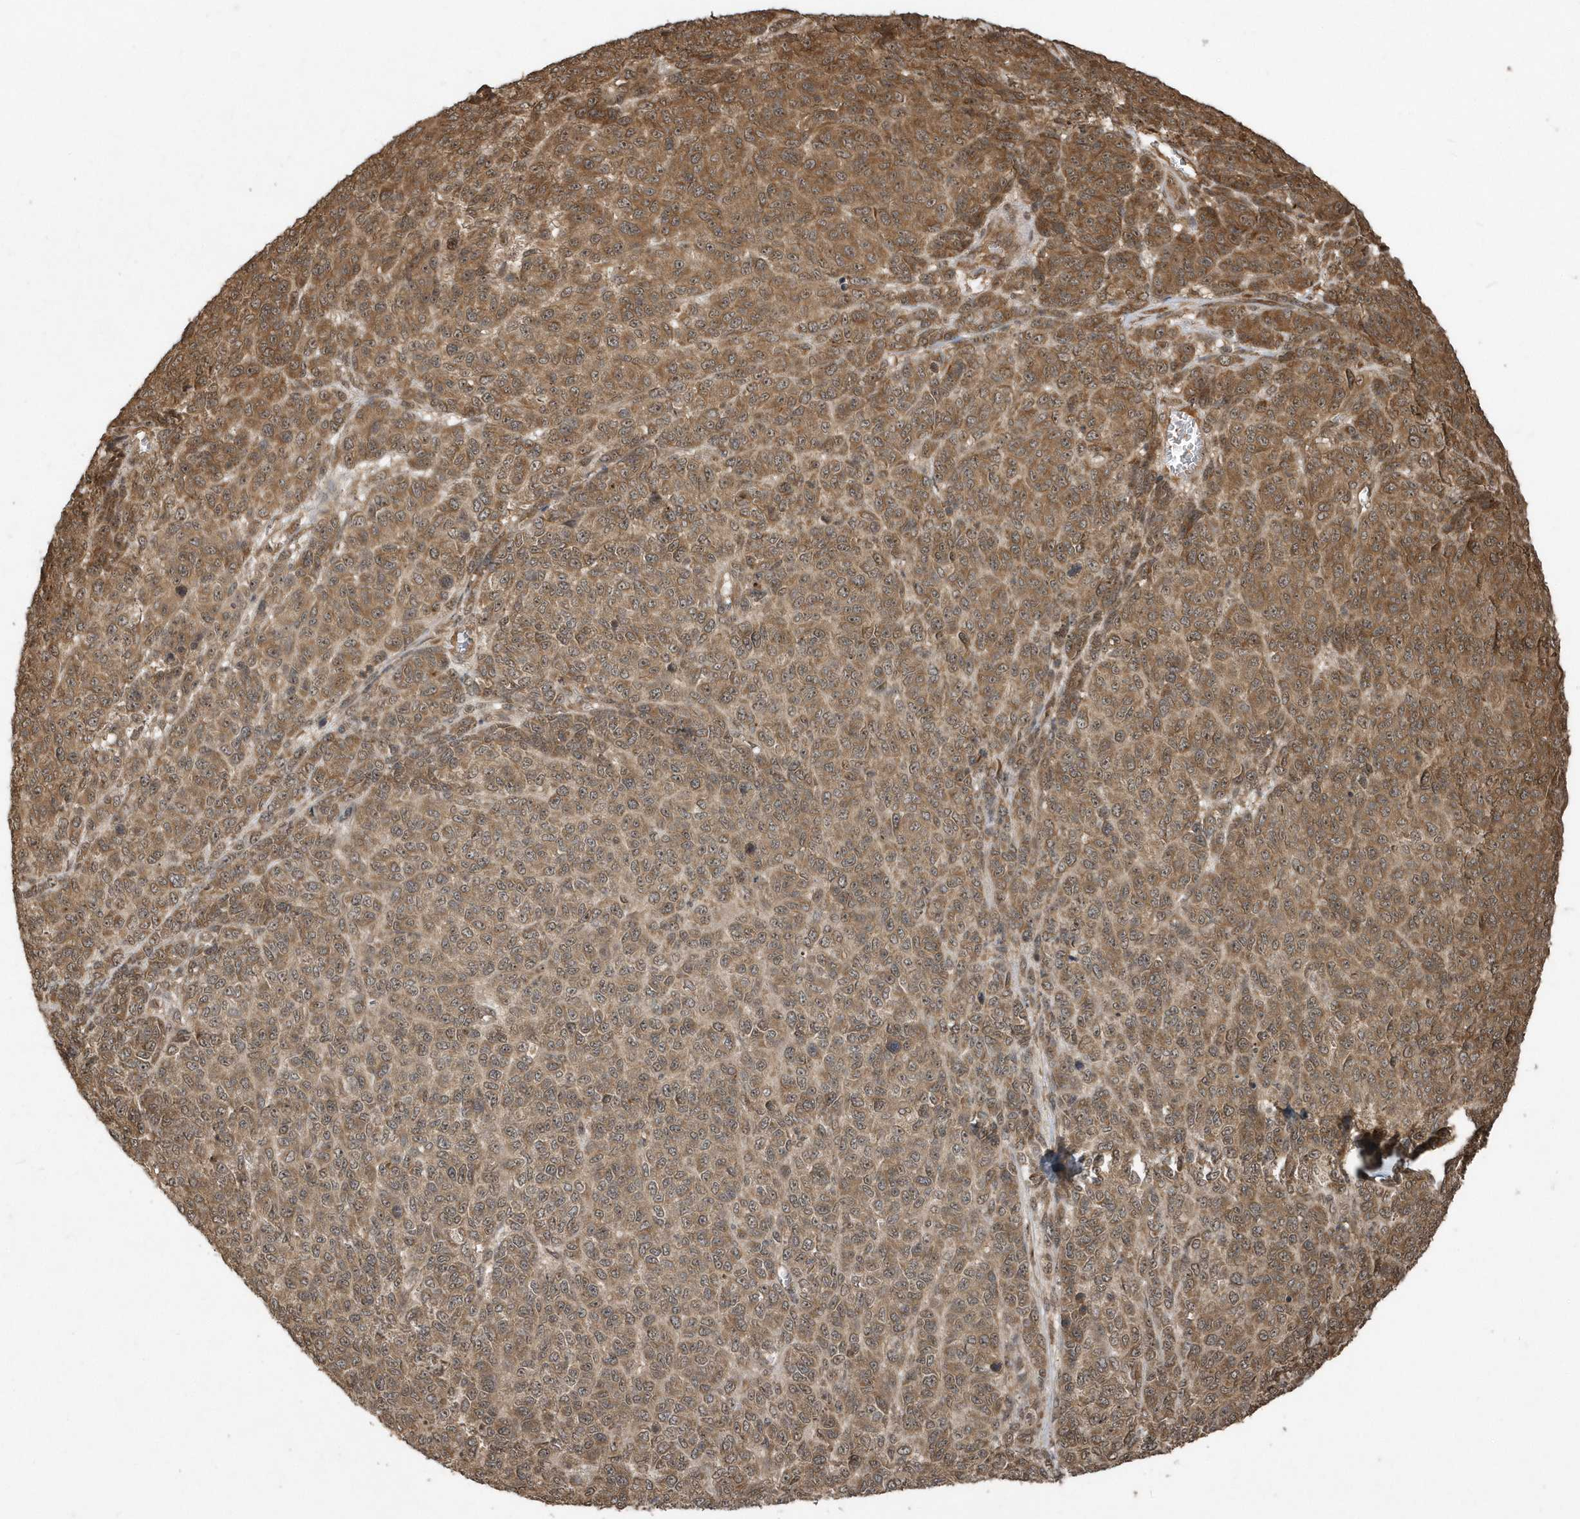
{"staining": {"intensity": "moderate", "quantity": ">75%", "location": "cytoplasmic/membranous"}, "tissue": "melanoma", "cell_type": "Tumor cells", "image_type": "cancer", "snomed": [{"axis": "morphology", "description": "Malignant melanoma, NOS"}, {"axis": "topography", "description": "Skin"}], "caption": "There is medium levels of moderate cytoplasmic/membranous positivity in tumor cells of malignant melanoma, as demonstrated by immunohistochemical staining (brown color).", "gene": "WASHC5", "patient": {"sex": "male", "age": 49}}